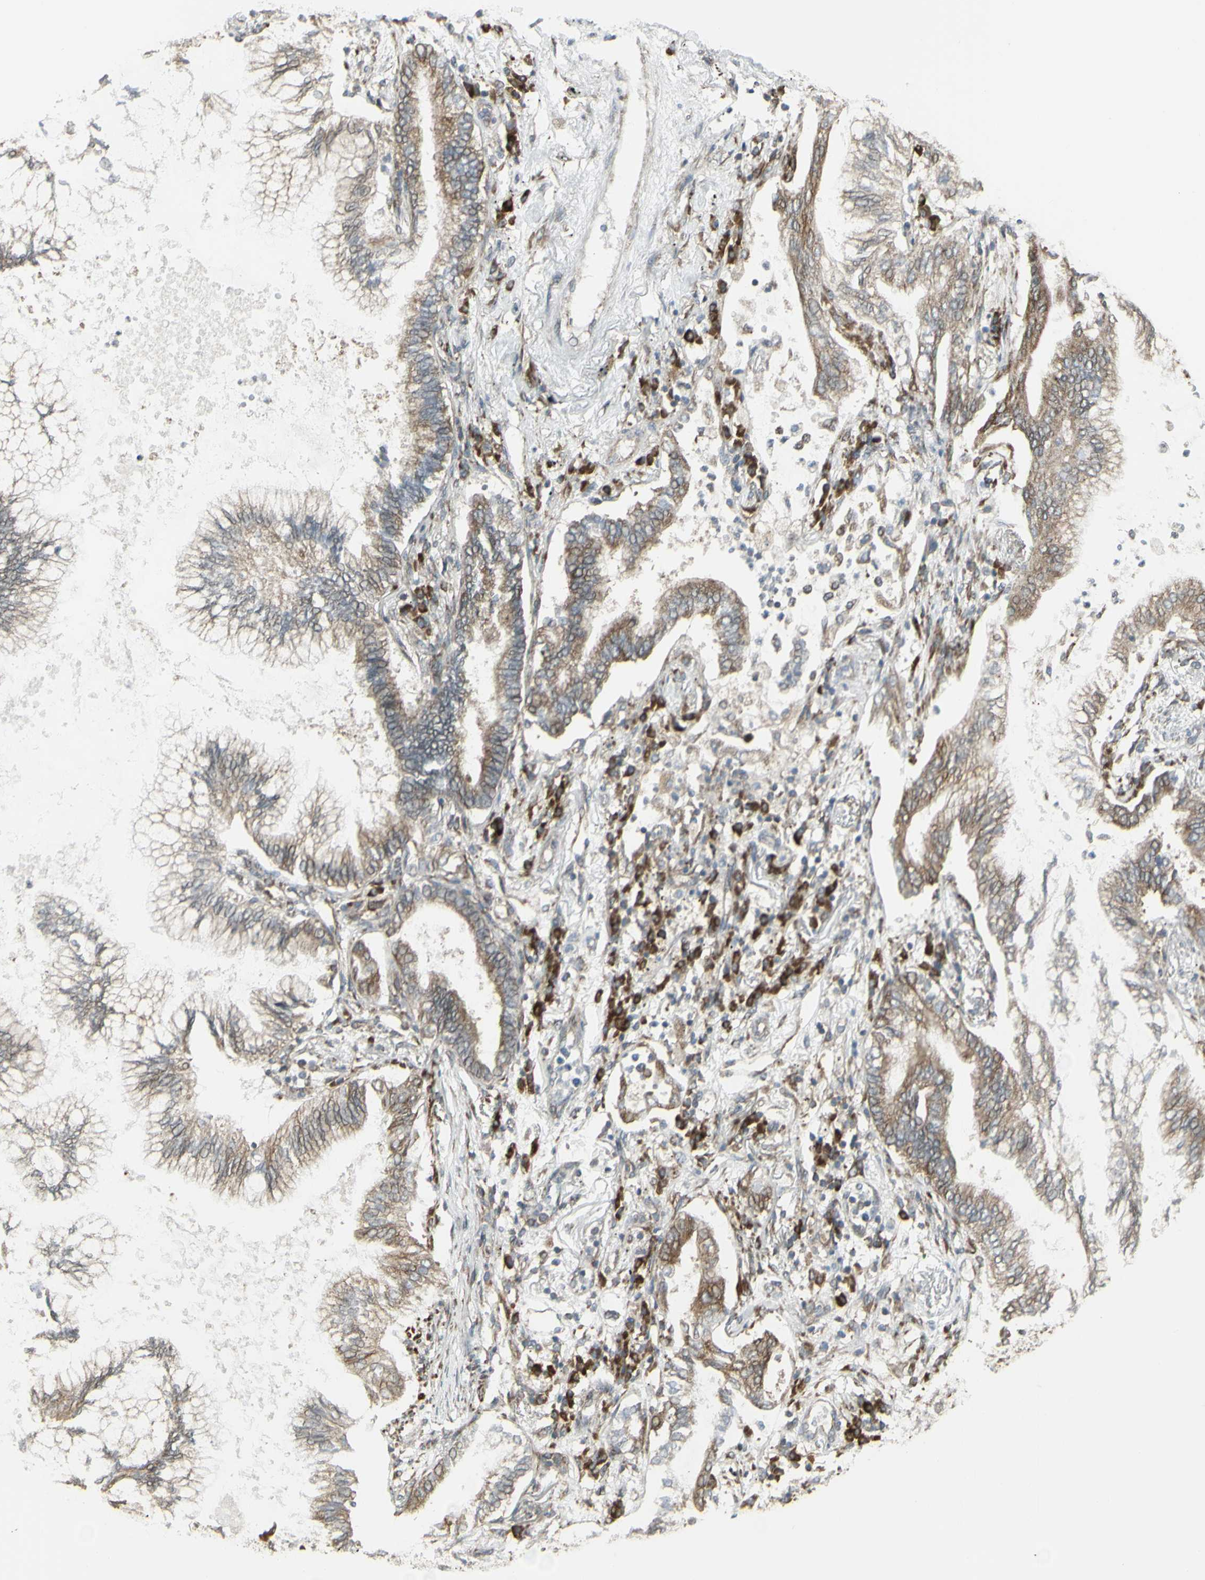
{"staining": {"intensity": "weak", "quantity": ">75%", "location": "cytoplasmic/membranous"}, "tissue": "lung cancer", "cell_type": "Tumor cells", "image_type": "cancer", "snomed": [{"axis": "morphology", "description": "Normal tissue, NOS"}, {"axis": "morphology", "description": "Adenocarcinoma, NOS"}, {"axis": "topography", "description": "Bronchus"}, {"axis": "topography", "description": "Lung"}], "caption": "Brown immunohistochemical staining in human lung cancer demonstrates weak cytoplasmic/membranous staining in about >75% of tumor cells. The protein is stained brown, and the nuclei are stained in blue (DAB (3,3'-diaminobenzidine) IHC with brightfield microscopy, high magnification).", "gene": "FKBP3", "patient": {"sex": "female", "age": 70}}